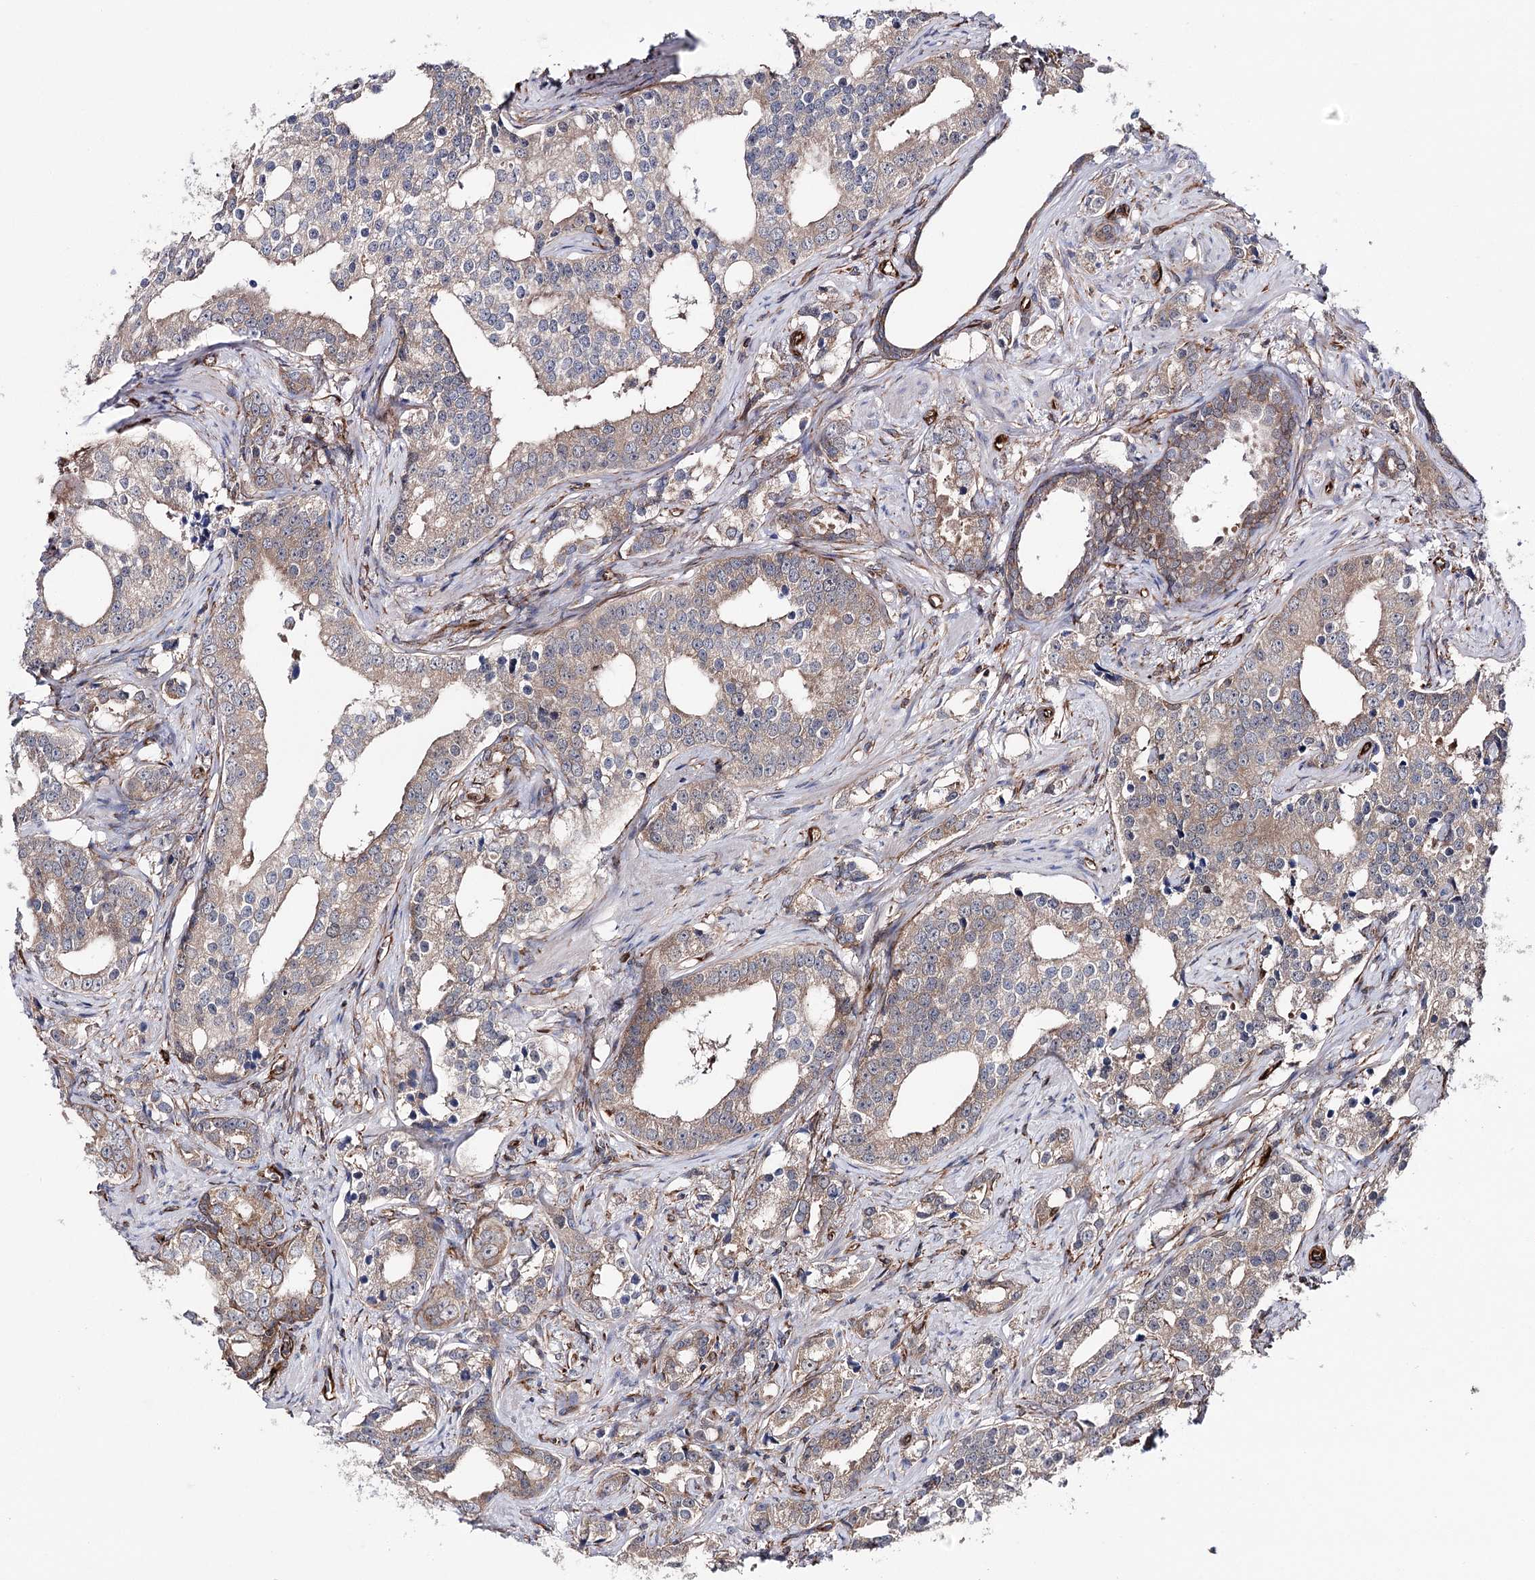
{"staining": {"intensity": "moderate", "quantity": ">75%", "location": "cytoplasmic/membranous"}, "tissue": "prostate cancer", "cell_type": "Tumor cells", "image_type": "cancer", "snomed": [{"axis": "morphology", "description": "Adenocarcinoma, High grade"}, {"axis": "topography", "description": "Prostate"}], "caption": "An image showing moderate cytoplasmic/membranous expression in approximately >75% of tumor cells in prostate cancer, as visualized by brown immunohistochemical staining.", "gene": "MIB1", "patient": {"sex": "male", "age": 62}}